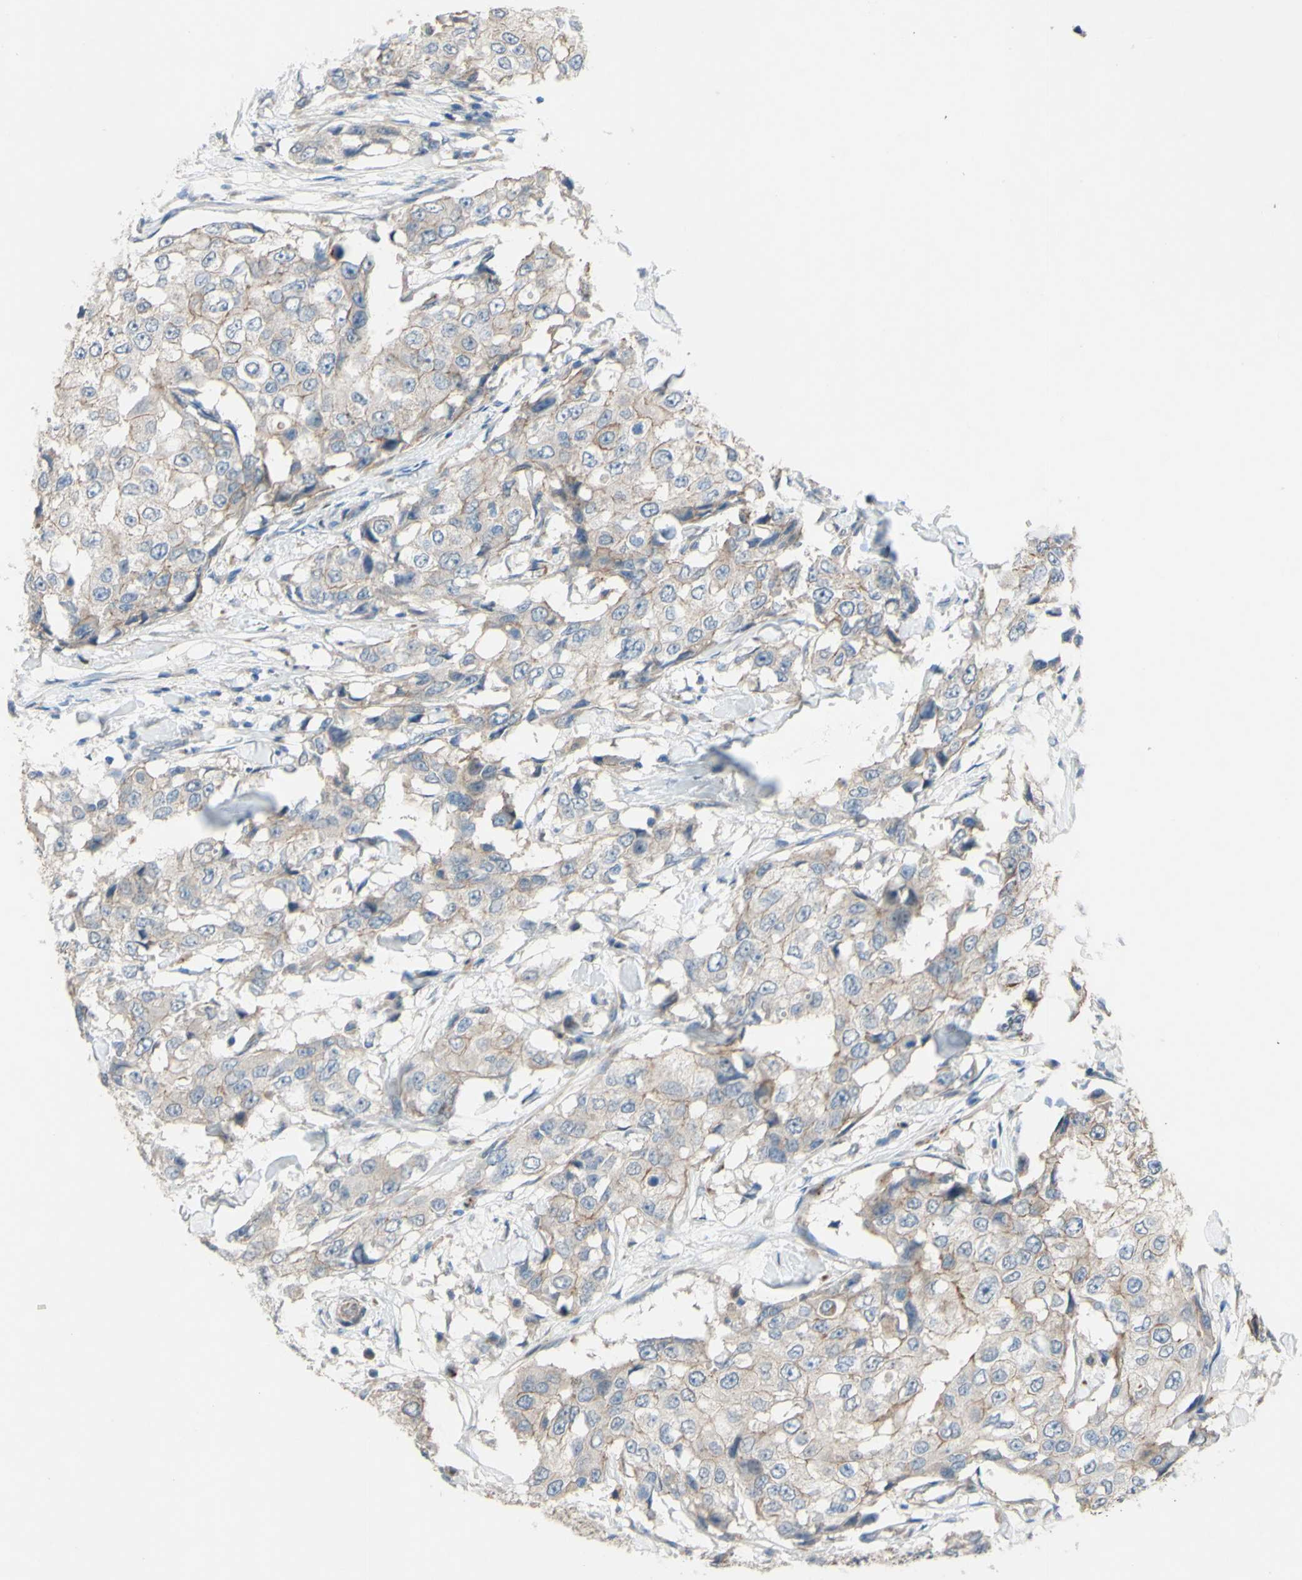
{"staining": {"intensity": "weak", "quantity": "25%-75%", "location": "cytoplasmic/membranous"}, "tissue": "breast cancer", "cell_type": "Tumor cells", "image_type": "cancer", "snomed": [{"axis": "morphology", "description": "Duct carcinoma"}, {"axis": "topography", "description": "Breast"}], "caption": "A micrograph of breast intraductal carcinoma stained for a protein displays weak cytoplasmic/membranous brown staining in tumor cells.", "gene": "CDCP1", "patient": {"sex": "female", "age": 27}}